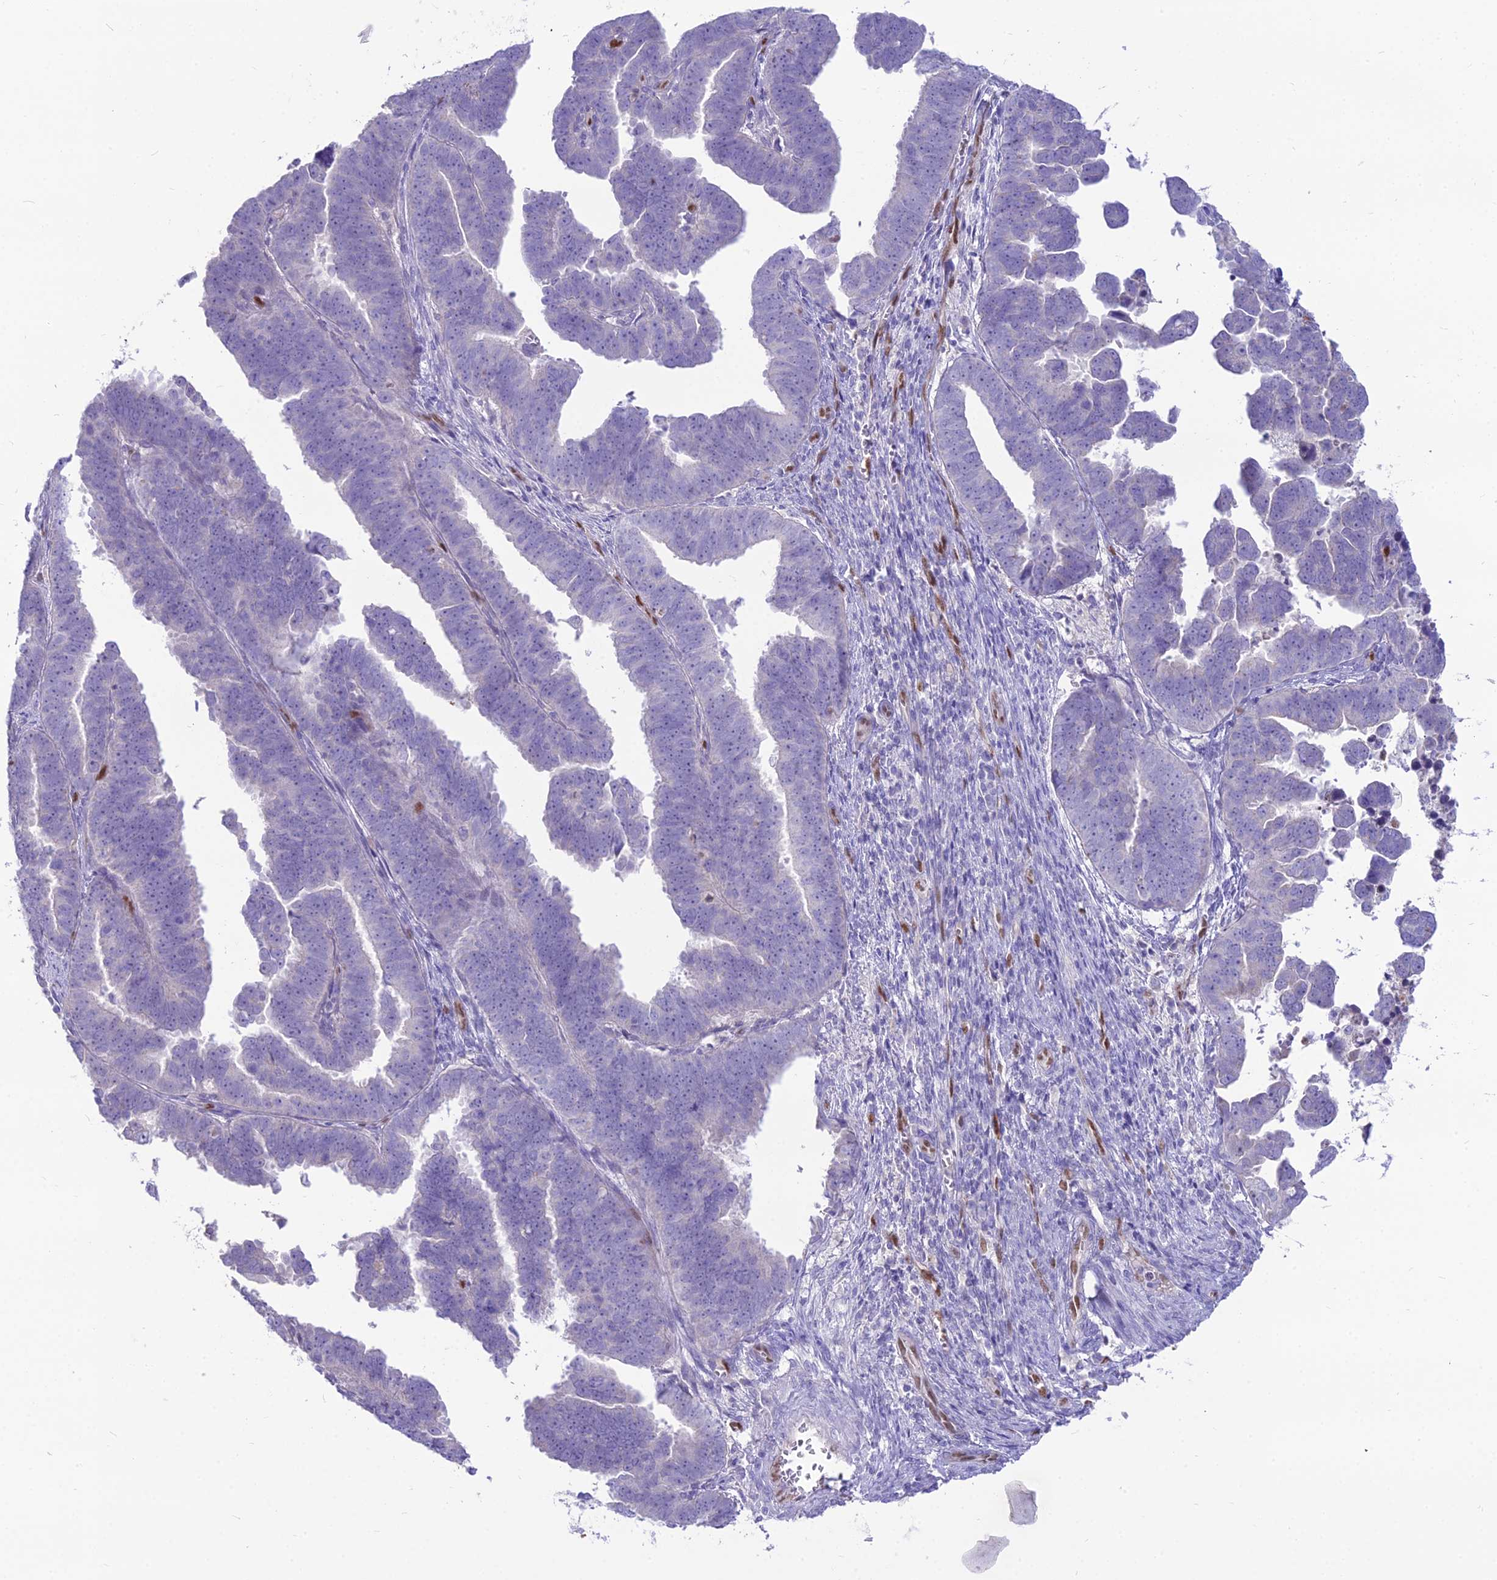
{"staining": {"intensity": "negative", "quantity": "none", "location": "none"}, "tissue": "endometrial cancer", "cell_type": "Tumor cells", "image_type": "cancer", "snomed": [{"axis": "morphology", "description": "Adenocarcinoma, NOS"}, {"axis": "topography", "description": "Endometrium"}], "caption": "Endometrial cancer (adenocarcinoma) was stained to show a protein in brown. There is no significant staining in tumor cells.", "gene": "NOVA2", "patient": {"sex": "female", "age": 75}}